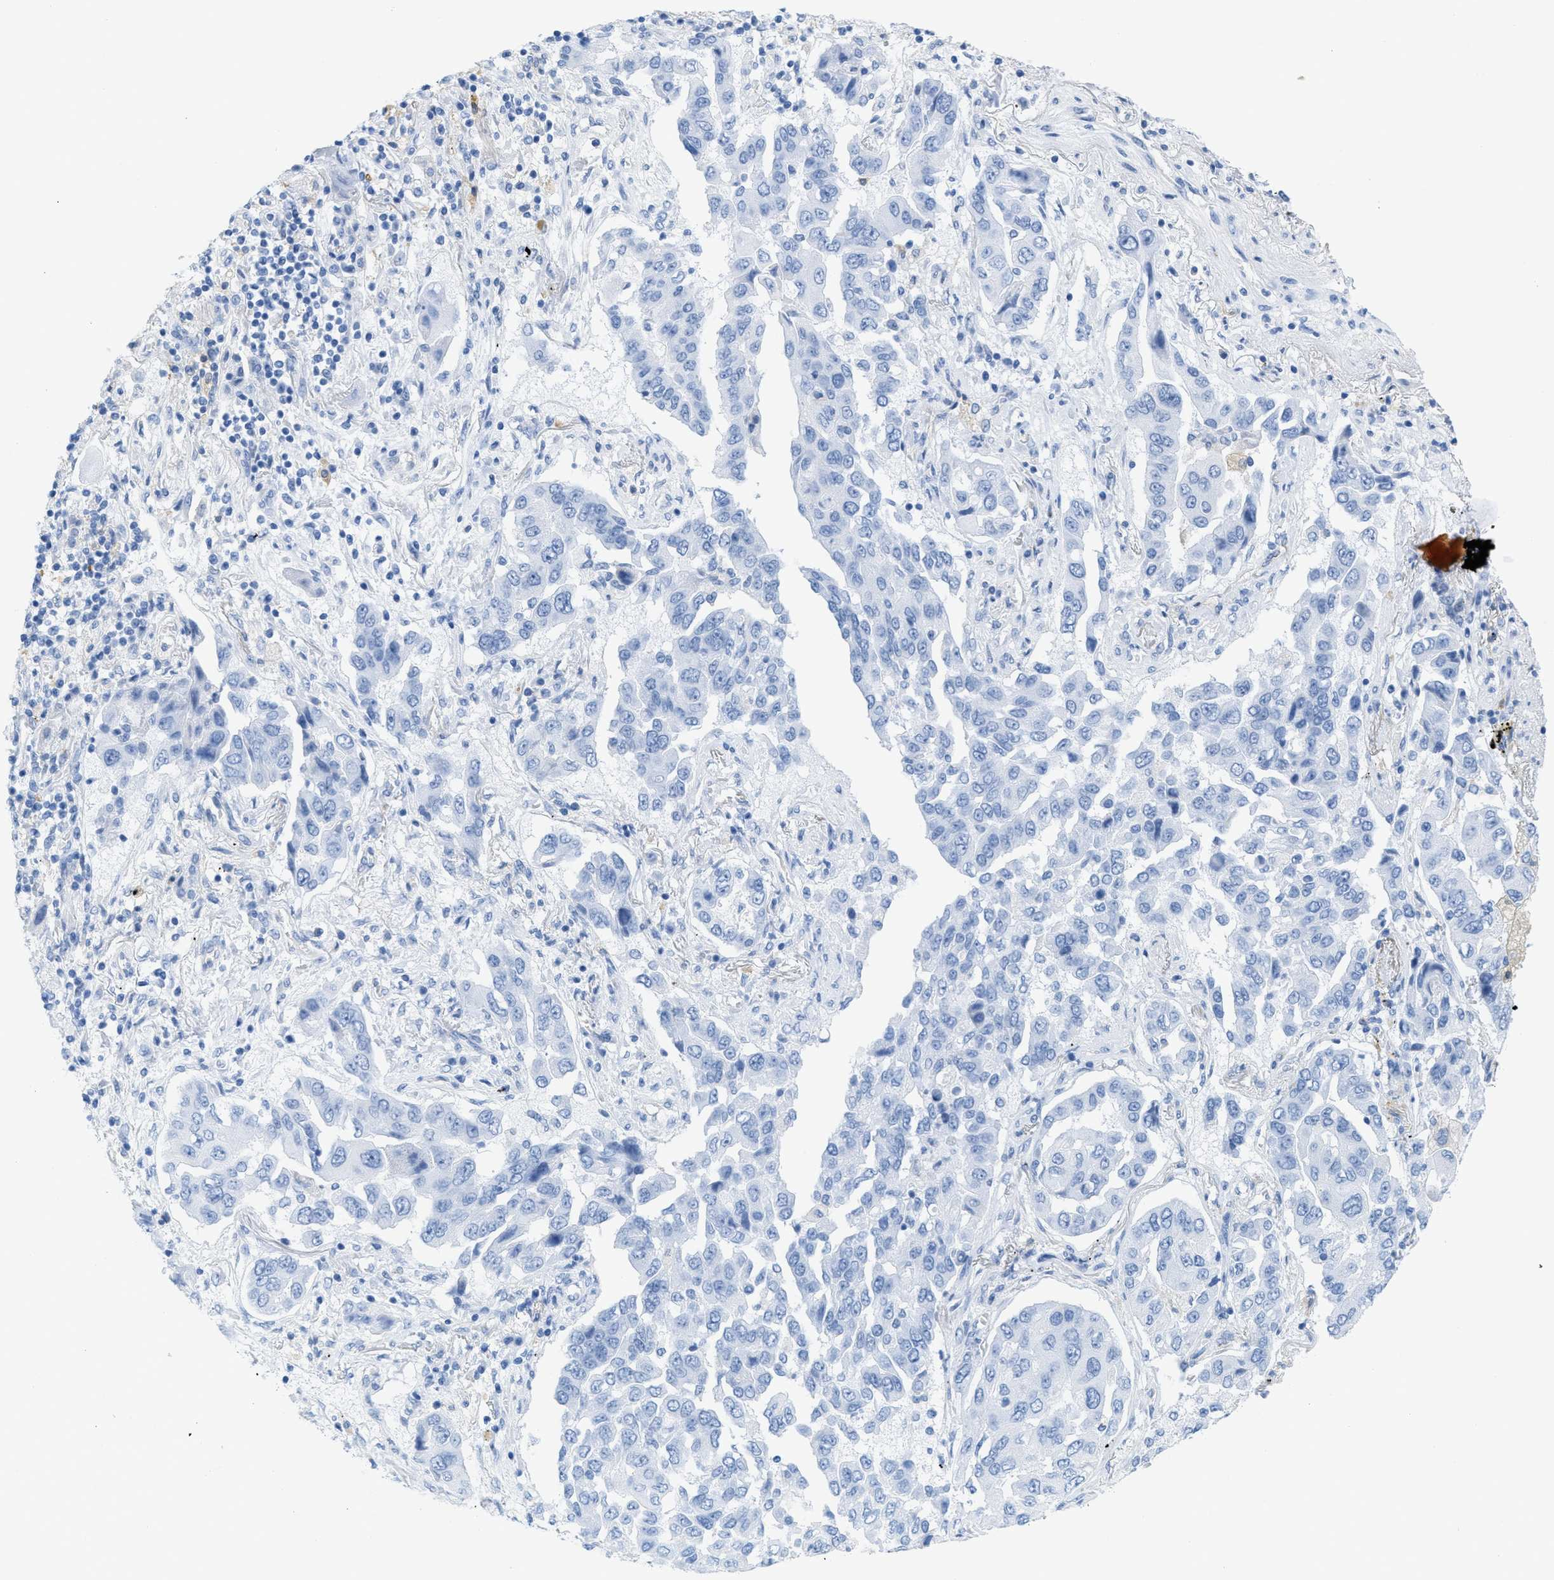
{"staining": {"intensity": "negative", "quantity": "none", "location": "none"}, "tissue": "lung cancer", "cell_type": "Tumor cells", "image_type": "cancer", "snomed": [{"axis": "morphology", "description": "Adenocarcinoma, NOS"}, {"axis": "topography", "description": "Lung"}], "caption": "This micrograph is of adenocarcinoma (lung) stained with immunohistochemistry to label a protein in brown with the nuclei are counter-stained blue. There is no positivity in tumor cells.", "gene": "ASGR1", "patient": {"sex": "female", "age": 65}}